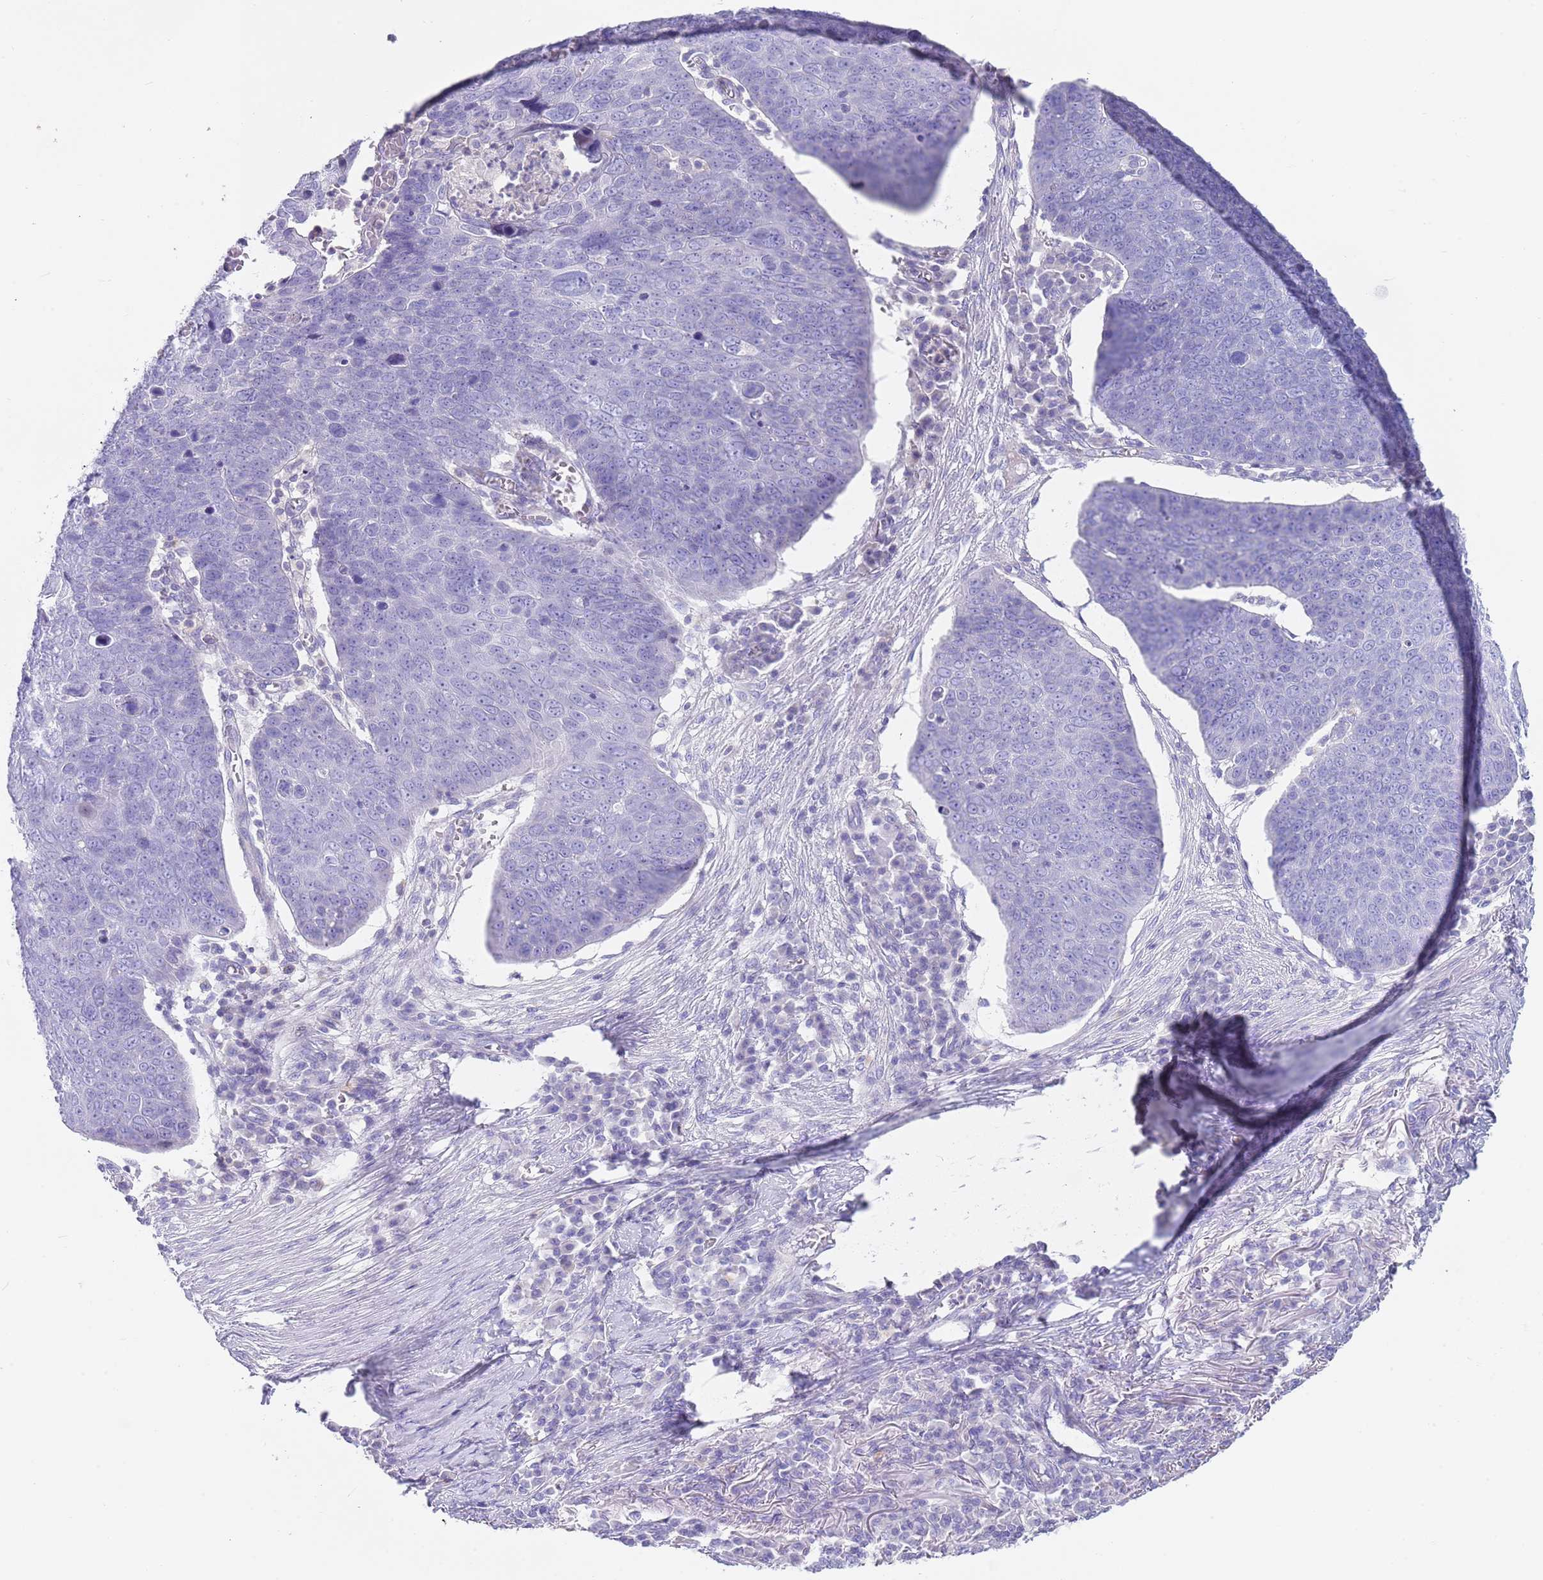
{"staining": {"intensity": "negative", "quantity": "none", "location": "none"}, "tissue": "skin cancer", "cell_type": "Tumor cells", "image_type": "cancer", "snomed": [{"axis": "morphology", "description": "Squamous cell carcinoma, NOS"}, {"axis": "topography", "description": "Skin"}], "caption": "The image exhibits no significant staining in tumor cells of squamous cell carcinoma (skin).", "gene": "CPXM2", "patient": {"sex": "male", "age": 71}}